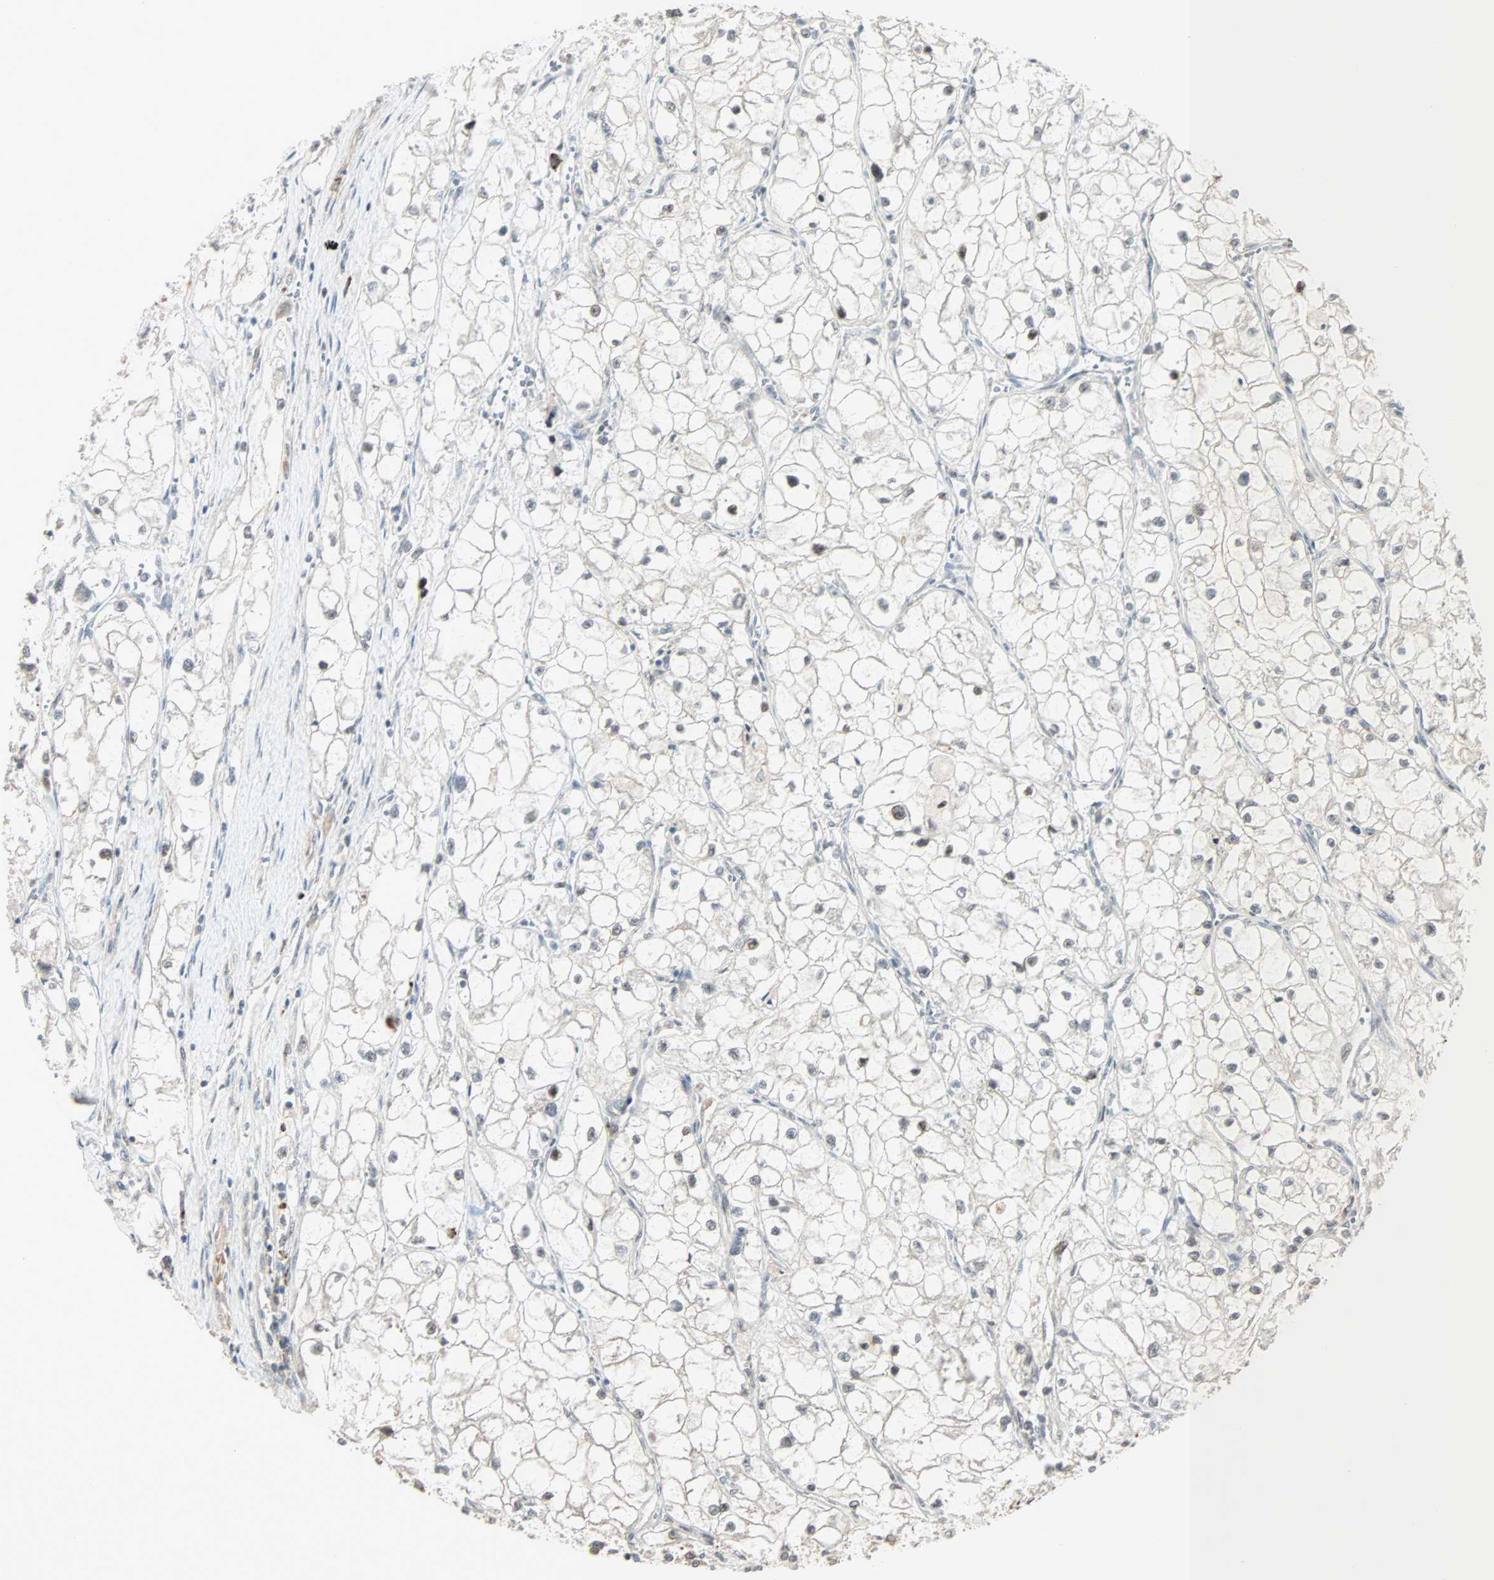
{"staining": {"intensity": "weak", "quantity": "25%-75%", "location": "cytoplasmic/membranous,nuclear"}, "tissue": "renal cancer", "cell_type": "Tumor cells", "image_type": "cancer", "snomed": [{"axis": "morphology", "description": "Adenocarcinoma, NOS"}, {"axis": "topography", "description": "Kidney"}], "caption": "Weak cytoplasmic/membranous and nuclear staining is identified in approximately 25%-75% of tumor cells in renal cancer.", "gene": "KDM4A", "patient": {"sex": "female", "age": 70}}